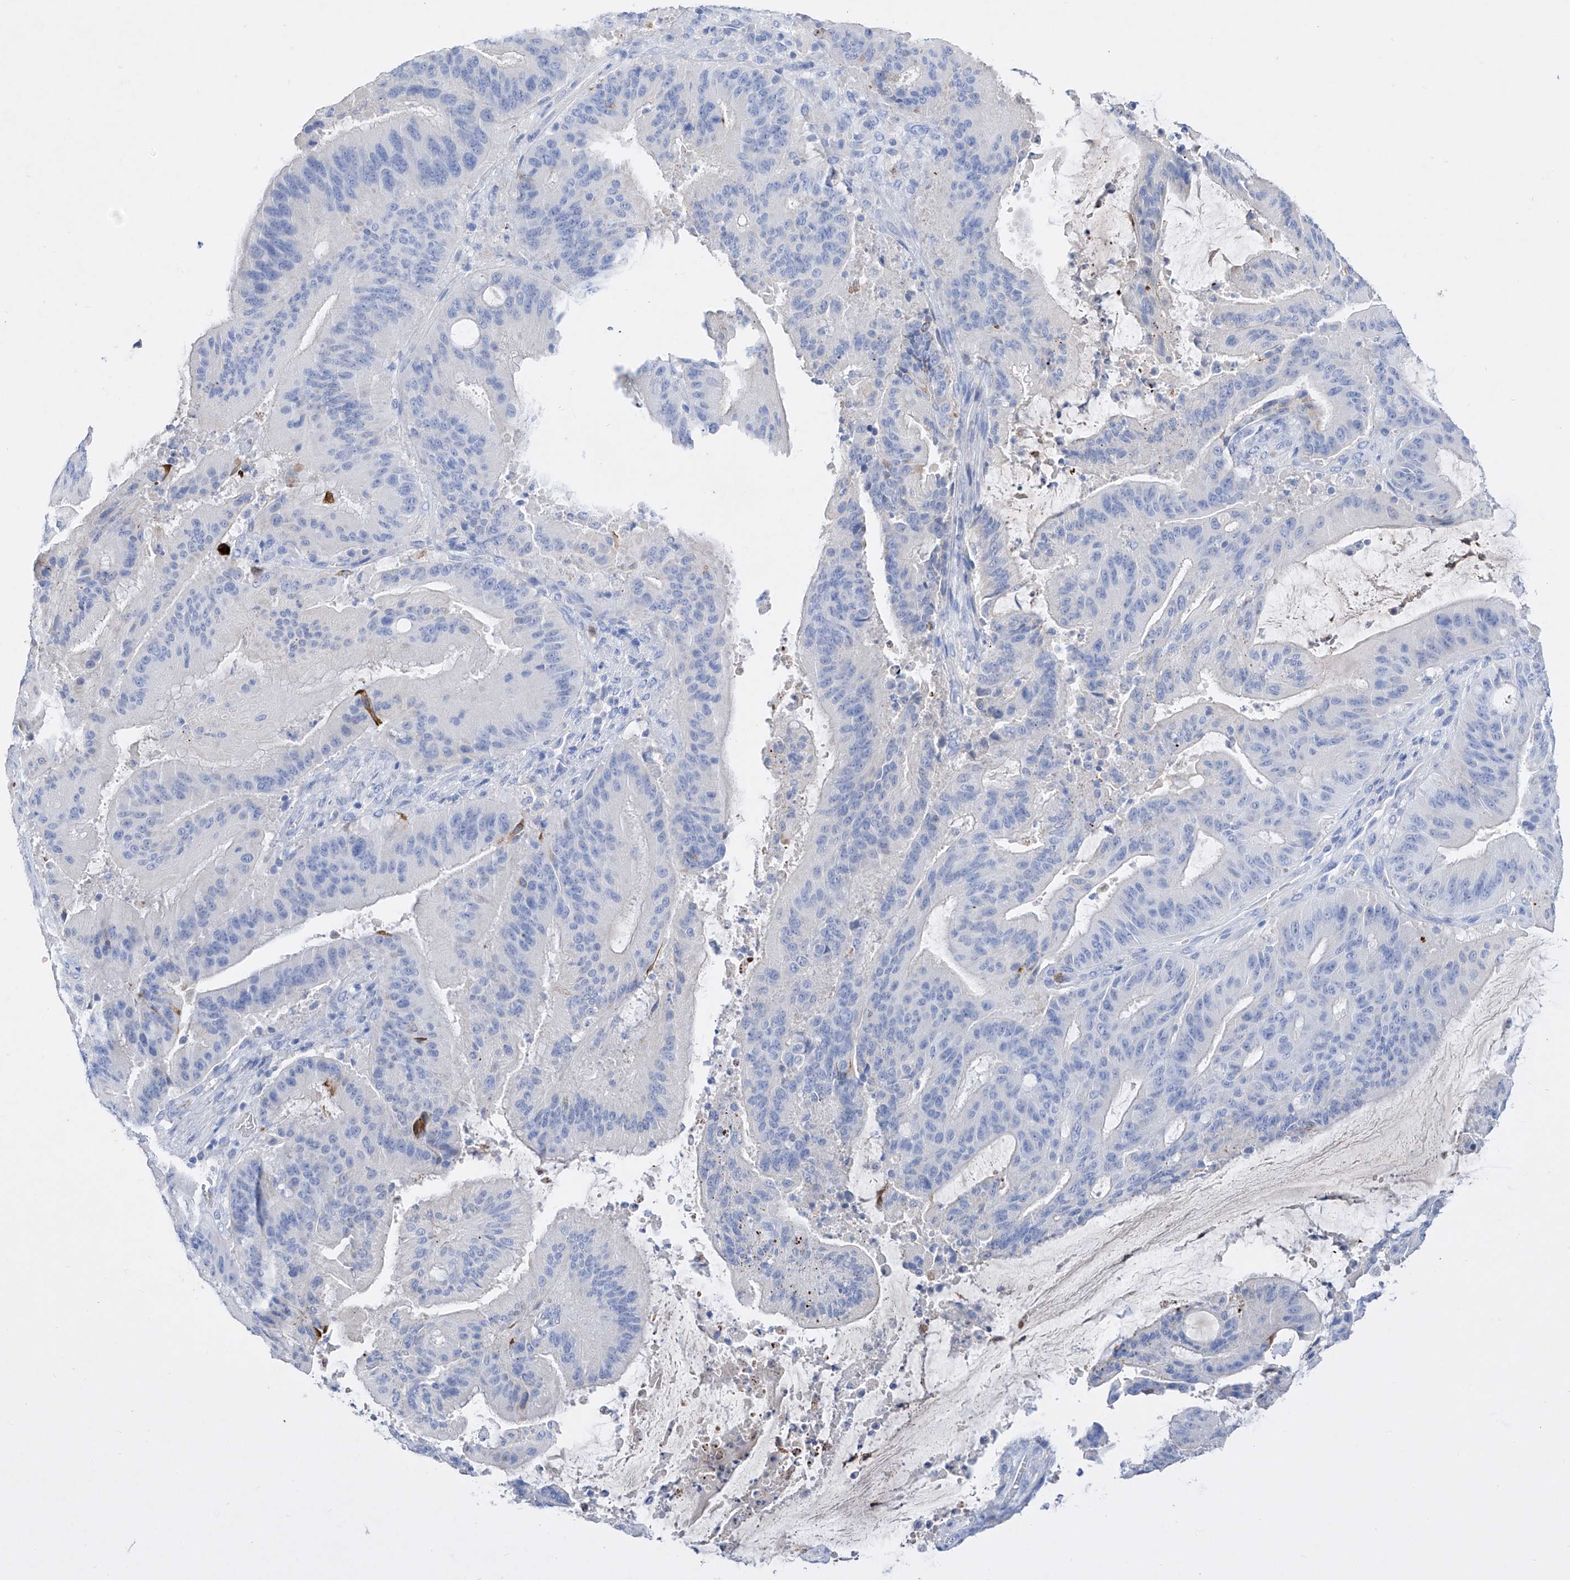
{"staining": {"intensity": "negative", "quantity": "none", "location": "none"}, "tissue": "liver cancer", "cell_type": "Tumor cells", "image_type": "cancer", "snomed": [{"axis": "morphology", "description": "Normal tissue, NOS"}, {"axis": "morphology", "description": "Cholangiocarcinoma"}, {"axis": "topography", "description": "Liver"}, {"axis": "topography", "description": "Peripheral nerve tissue"}], "caption": "An immunohistochemistry image of liver cholangiocarcinoma is shown. There is no staining in tumor cells of liver cholangiocarcinoma.", "gene": "TM7SF2", "patient": {"sex": "female", "age": 73}}